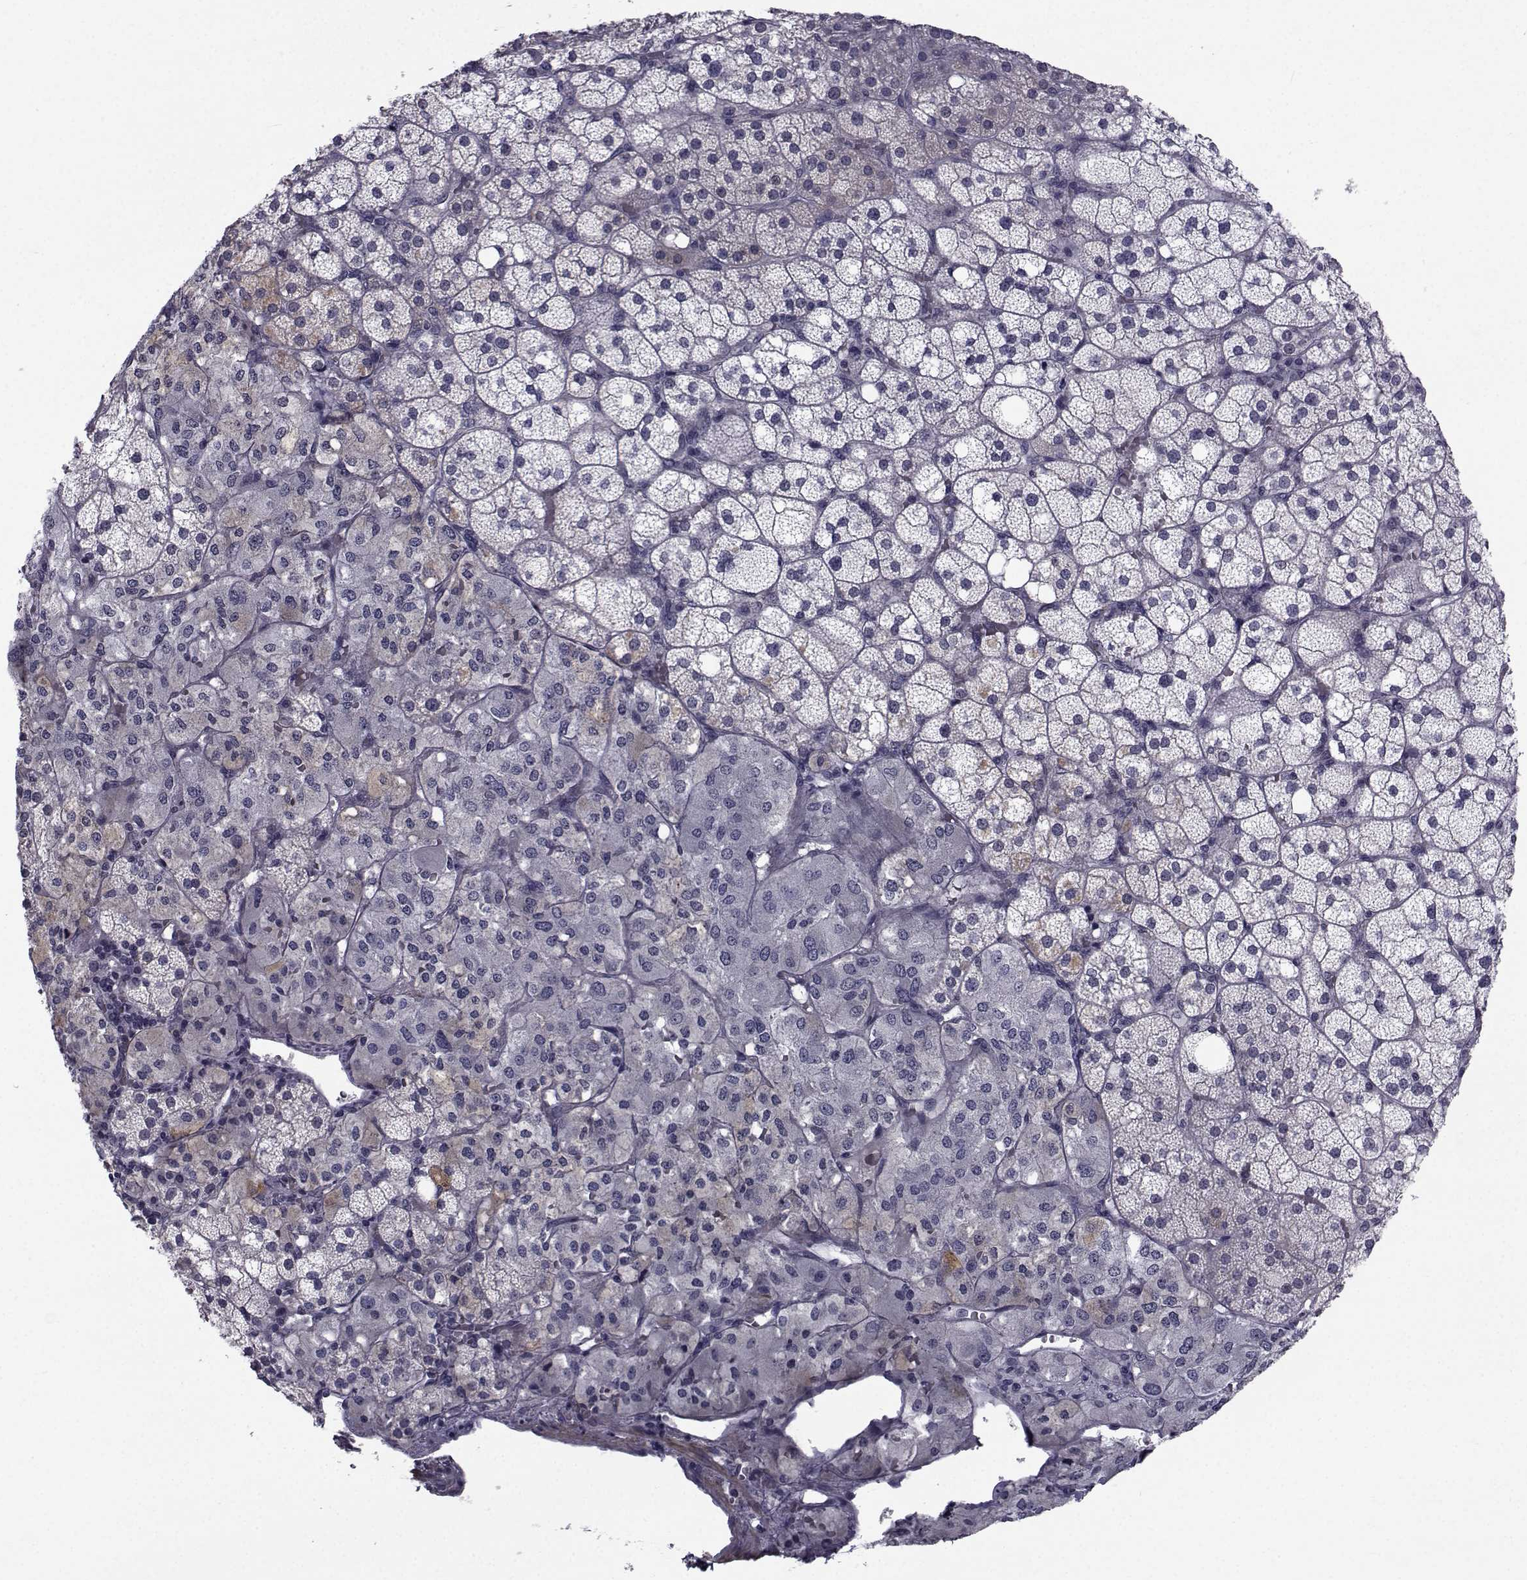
{"staining": {"intensity": "weak", "quantity": "<25%", "location": "cytoplasmic/membranous"}, "tissue": "adrenal gland", "cell_type": "Glandular cells", "image_type": "normal", "snomed": [{"axis": "morphology", "description": "Normal tissue, NOS"}, {"axis": "topography", "description": "Adrenal gland"}], "caption": "High power microscopy image of an immunohistochemistry (IHC) micrograph of normal adrenal gland, revealing no significant expression in glandular cells.", "gene": "CFAP74", "patient": {"sex": "male", "age": 53}}